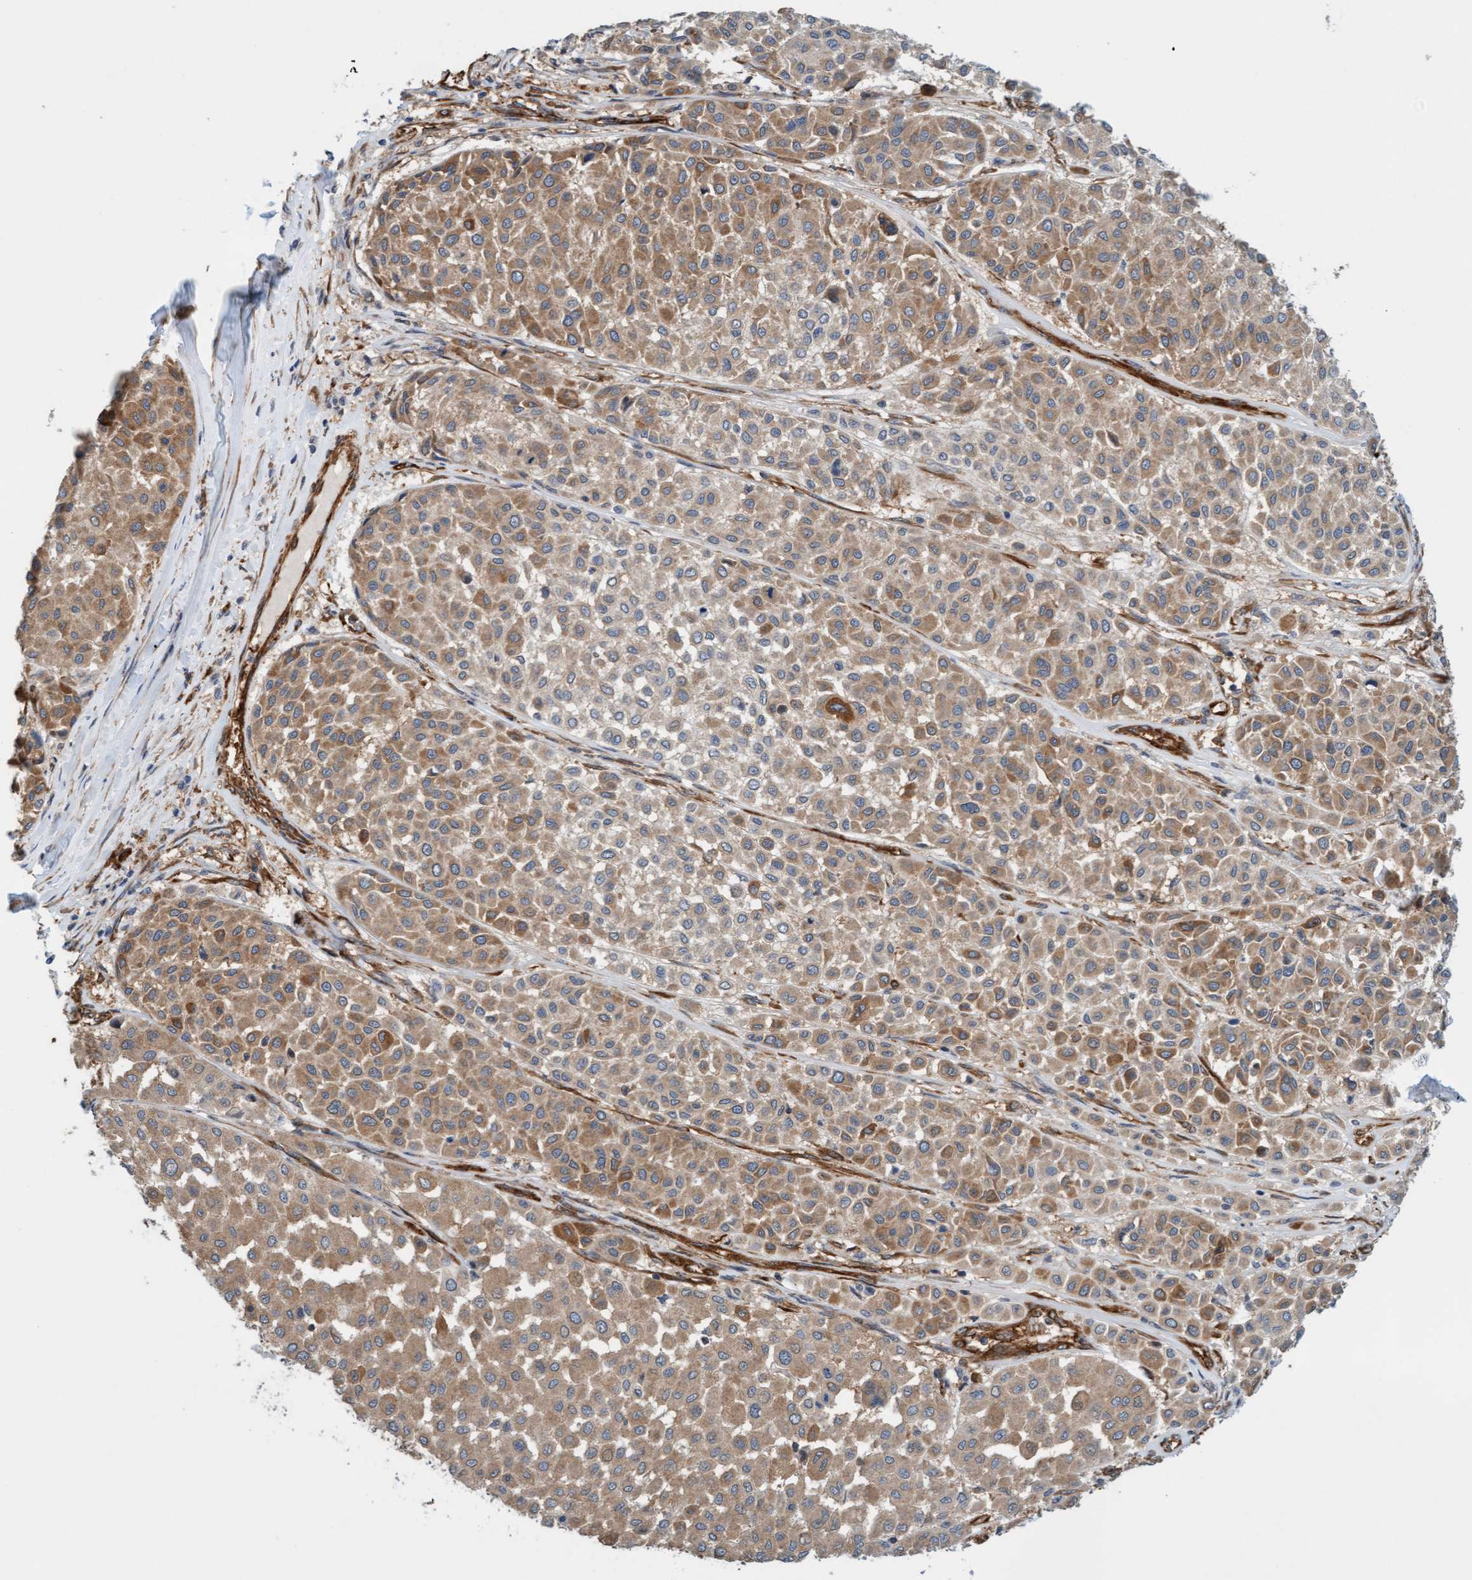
{"staining": {"intensity": "weak", "quantity": ">75%", "location": "cytoplasmic/membranous"}, "tissue": "melanoma", "cell_type": "Tumor cells", "image_type": "cancer", "snomed": [{"axis": "morphology", "description": "Malignant melanoma, Metastatic site"}, {"axis": "topography", "description": "Soft tissue"}], "caption": "Brown immunohistochemical staining in malignant melanoma (metastatic site) displays weak cytoplasmic/membranous staining in about >75% of tumor cells.", "gene": "FMNL3", "patient": {"sex": "male", "age": 41}}